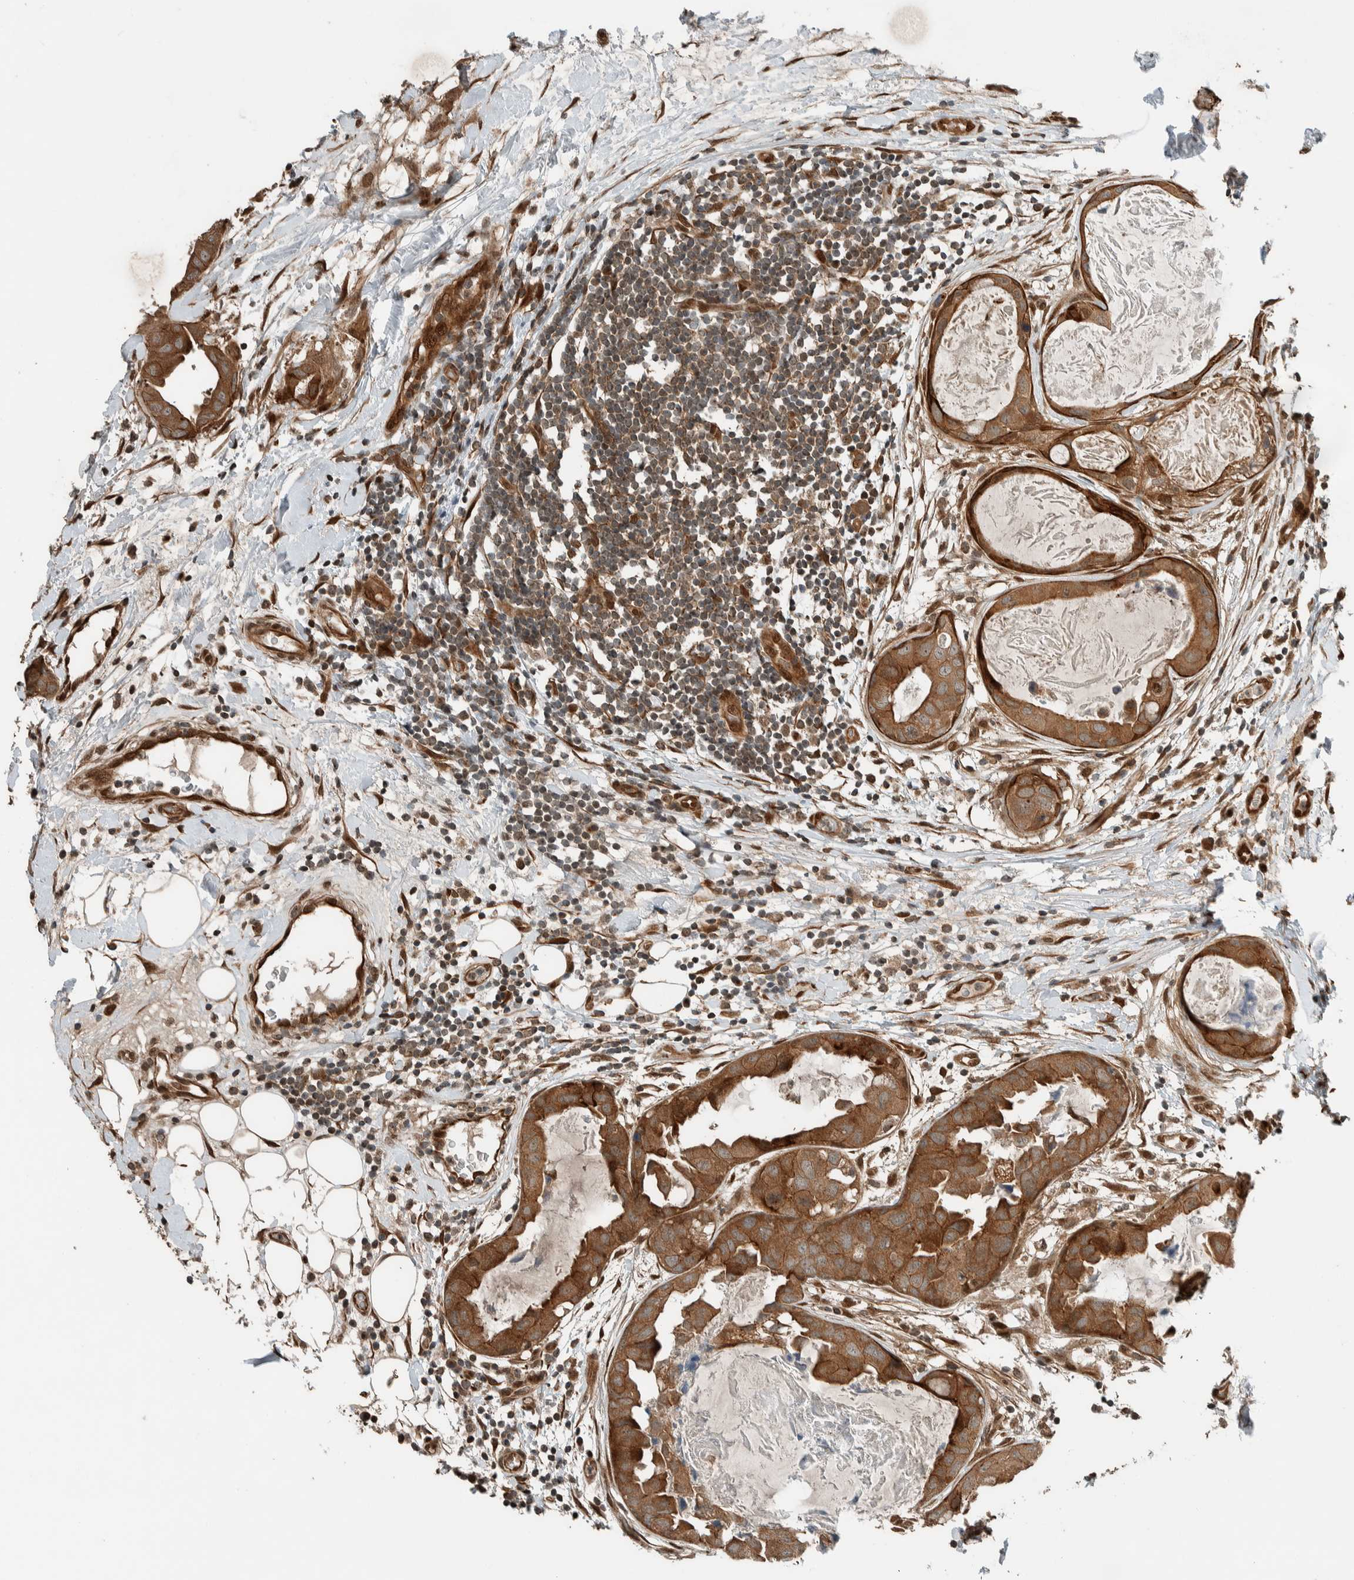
{"staining": {"intensity": "moderate", "quantity": ">75%", "location": "cytoplasmic/membranous"}, "tissue": "breast cancer", "cell_type": "Tumor cells", "image_type": "cancer", "snomed": [{"axis": "morphology", "description": "Duct carcinoma"}, {"axis": "topography", "description": "Breast"}], "caption": "This photomicrograph shows IHC staining of human breast infiltrating ductal carcinoma, with medium moderate cytoplasmic/membranous positivity in about >75% of tumor cells.", "gene": "STXBP4", "patient": {"sex": "female", "age": 40}}